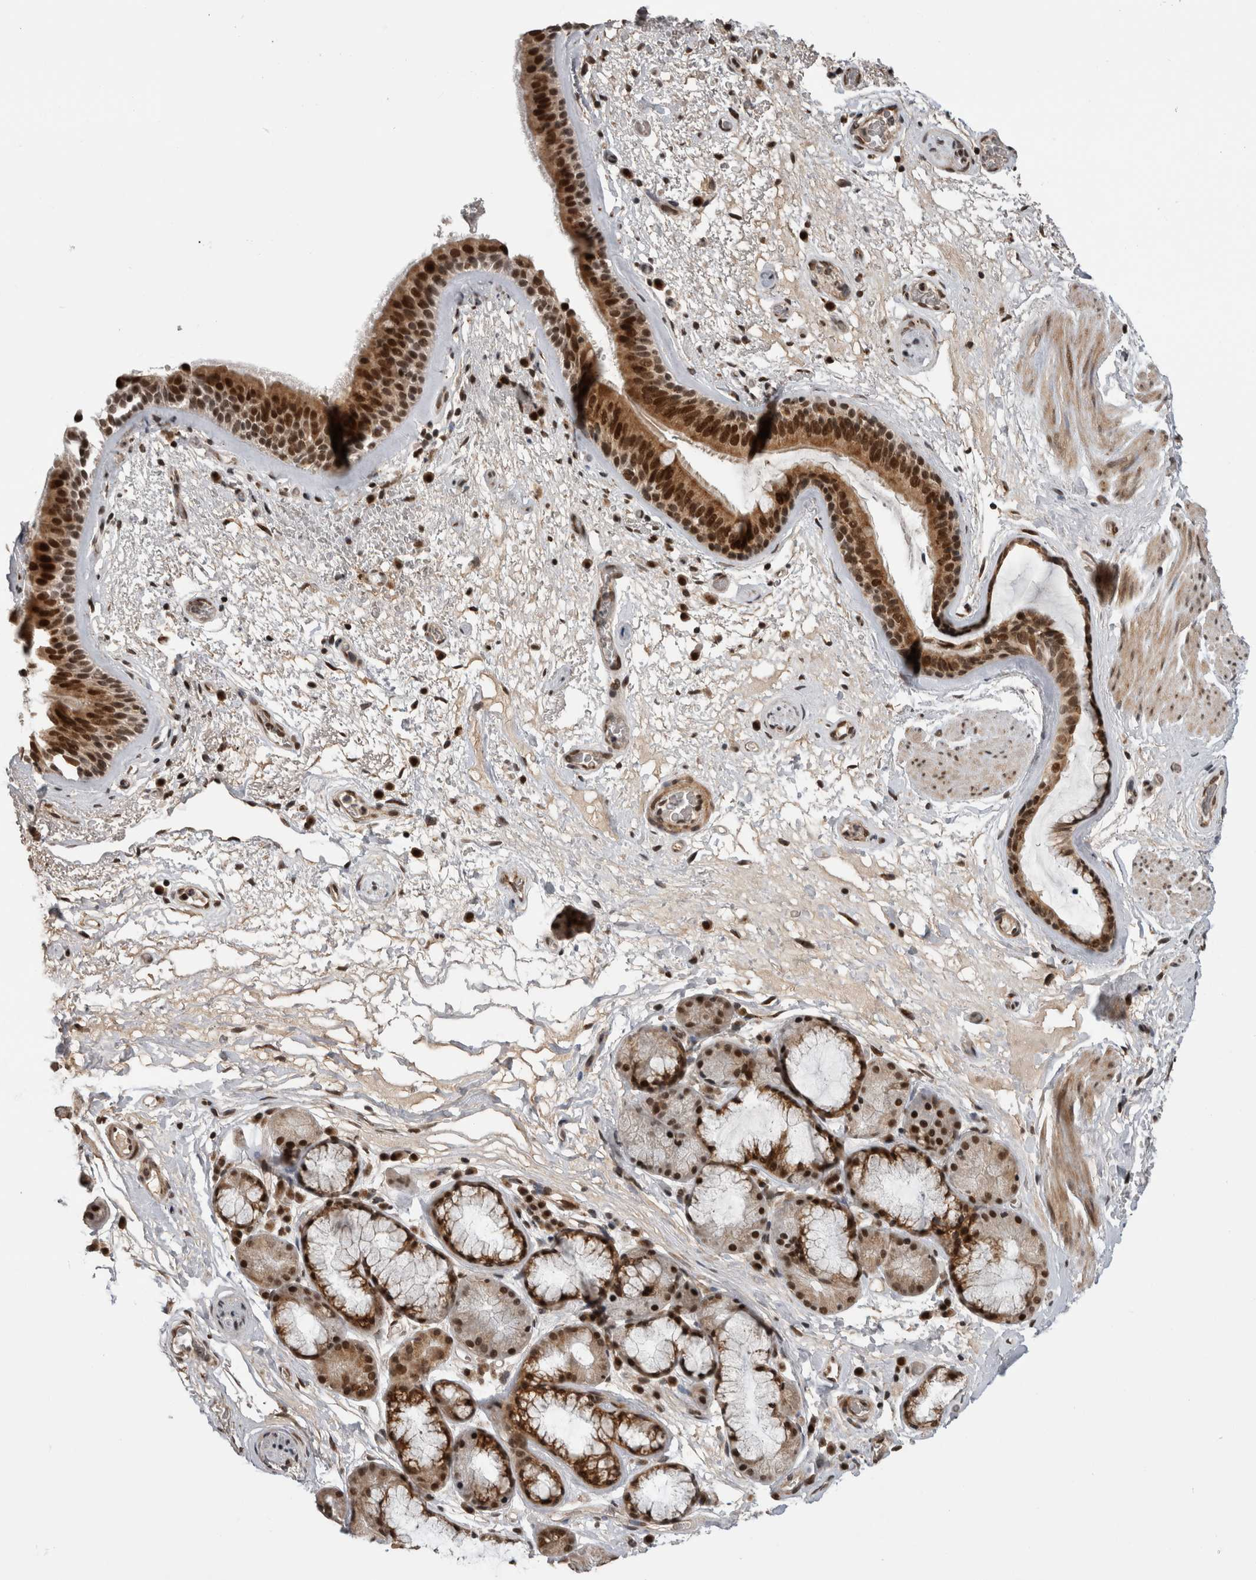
{"staining": {"intensity": "strong", "quantity": ">75%", "location": "cytoplasmic/membranous,nuclear"}, "tissue": "bronchus", "cell_type": "Respiratory epithelial cells", "image_type": "normal", "snomed": [{"axis": "morphology", "description": "Normal tissue, NOS"}, {"axis": "topography", "description": "Cartilage tissue"}], "caption": "Respiratory epithelial cells display strong cytoplasmic/membranous,nuclear staining in approximately >75% of cells in normal bronchus.", "gene": "CPSF2", "patient": {"sex": "female", "age": 63}}